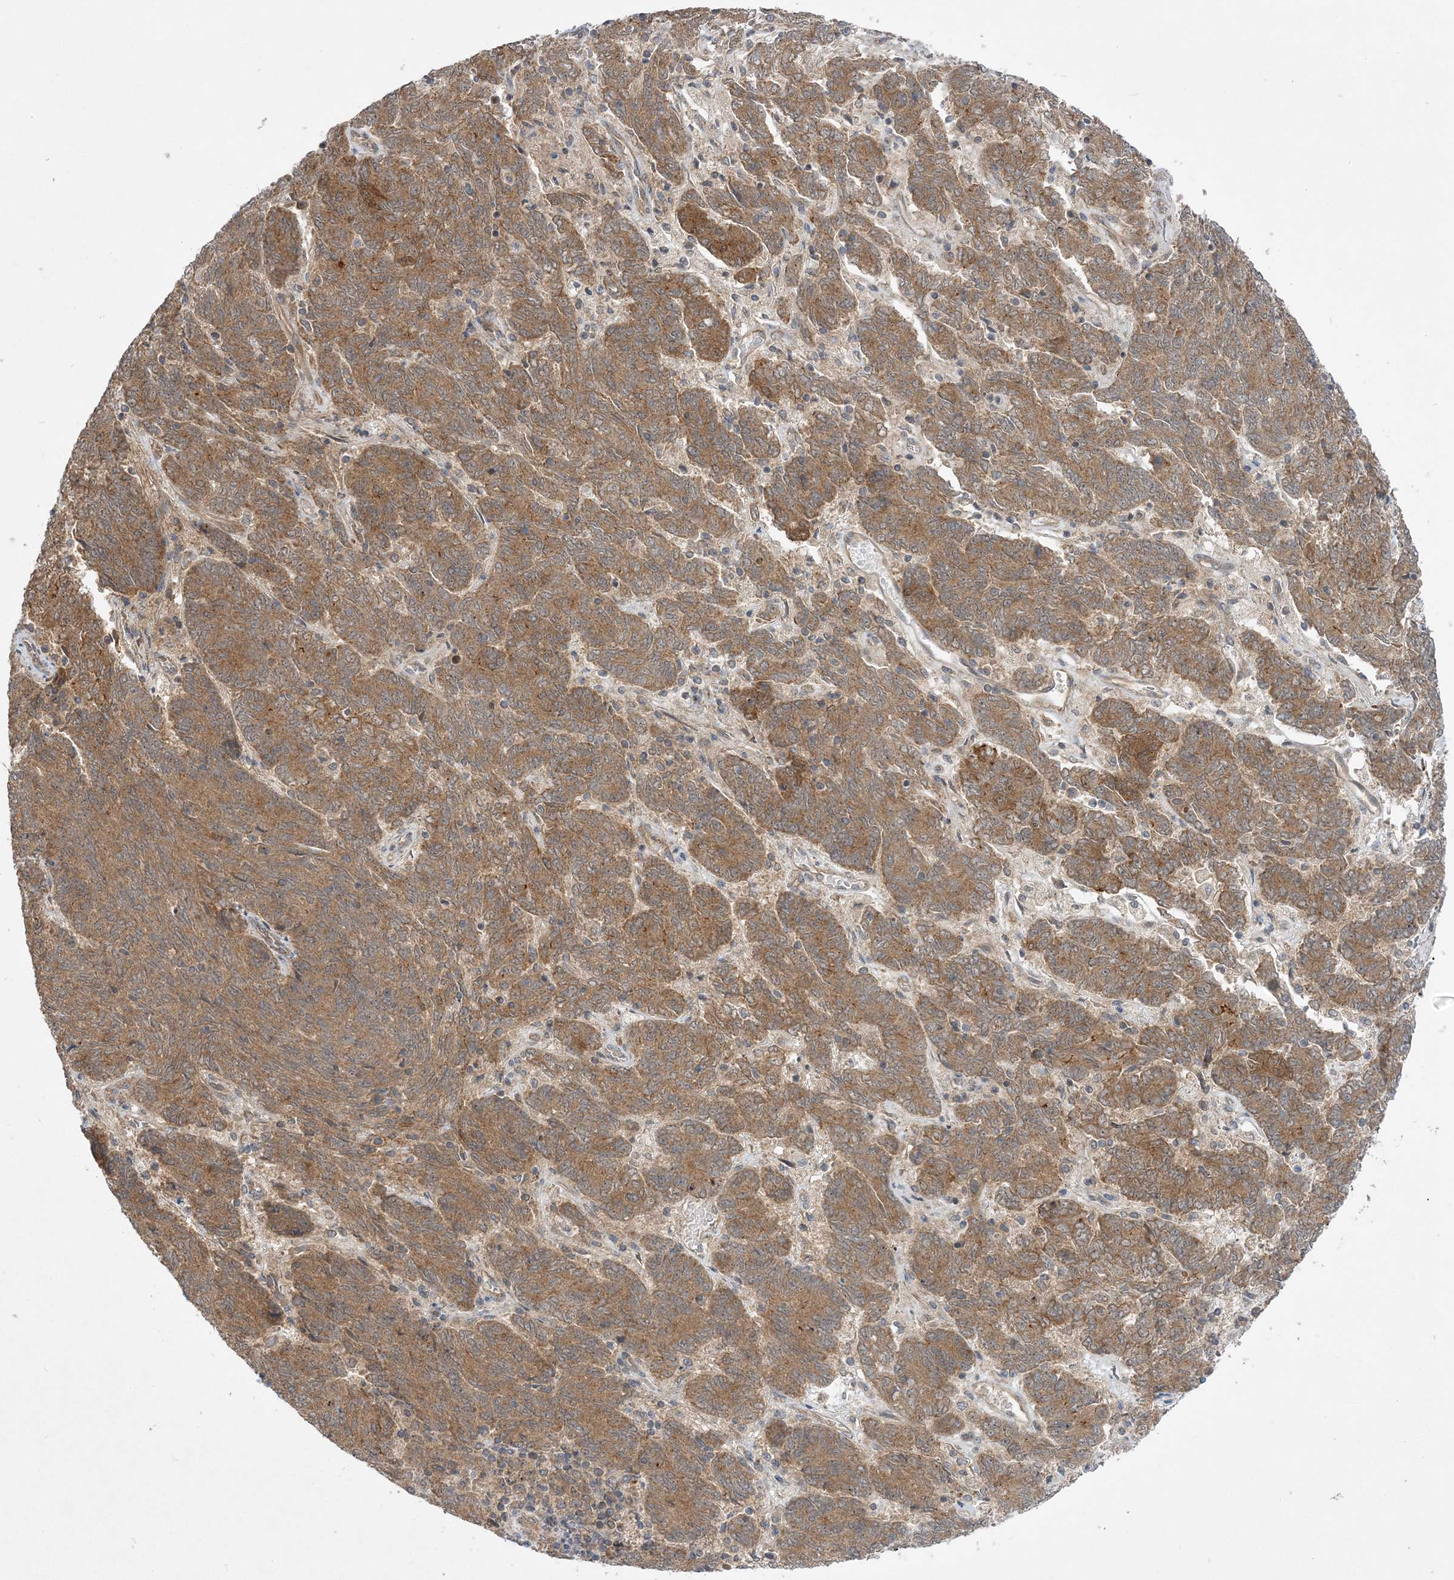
{"staining": {"intensity": "moderate", "quantity": ">75%", "location": "cytoplasmic/membranous"}, "tissue": "endometrial cancer", "cell_type": "Tumor cells", "image_type": "cancer", "snomed": [{"axis": "morphology", "description": "Adenocarcinoma, NOS"}, {"axis": "topography", "description": "Endometrium"}], "caption": "Immunohistochemical staining of human endometrial adenocarcinoma demonstrates medium levels of moderate cytoplasmic/membranous positivity in about >75% of tumor cells.", "gene": "MMADHC", "patient": {"sex": "female", "age": 80}}